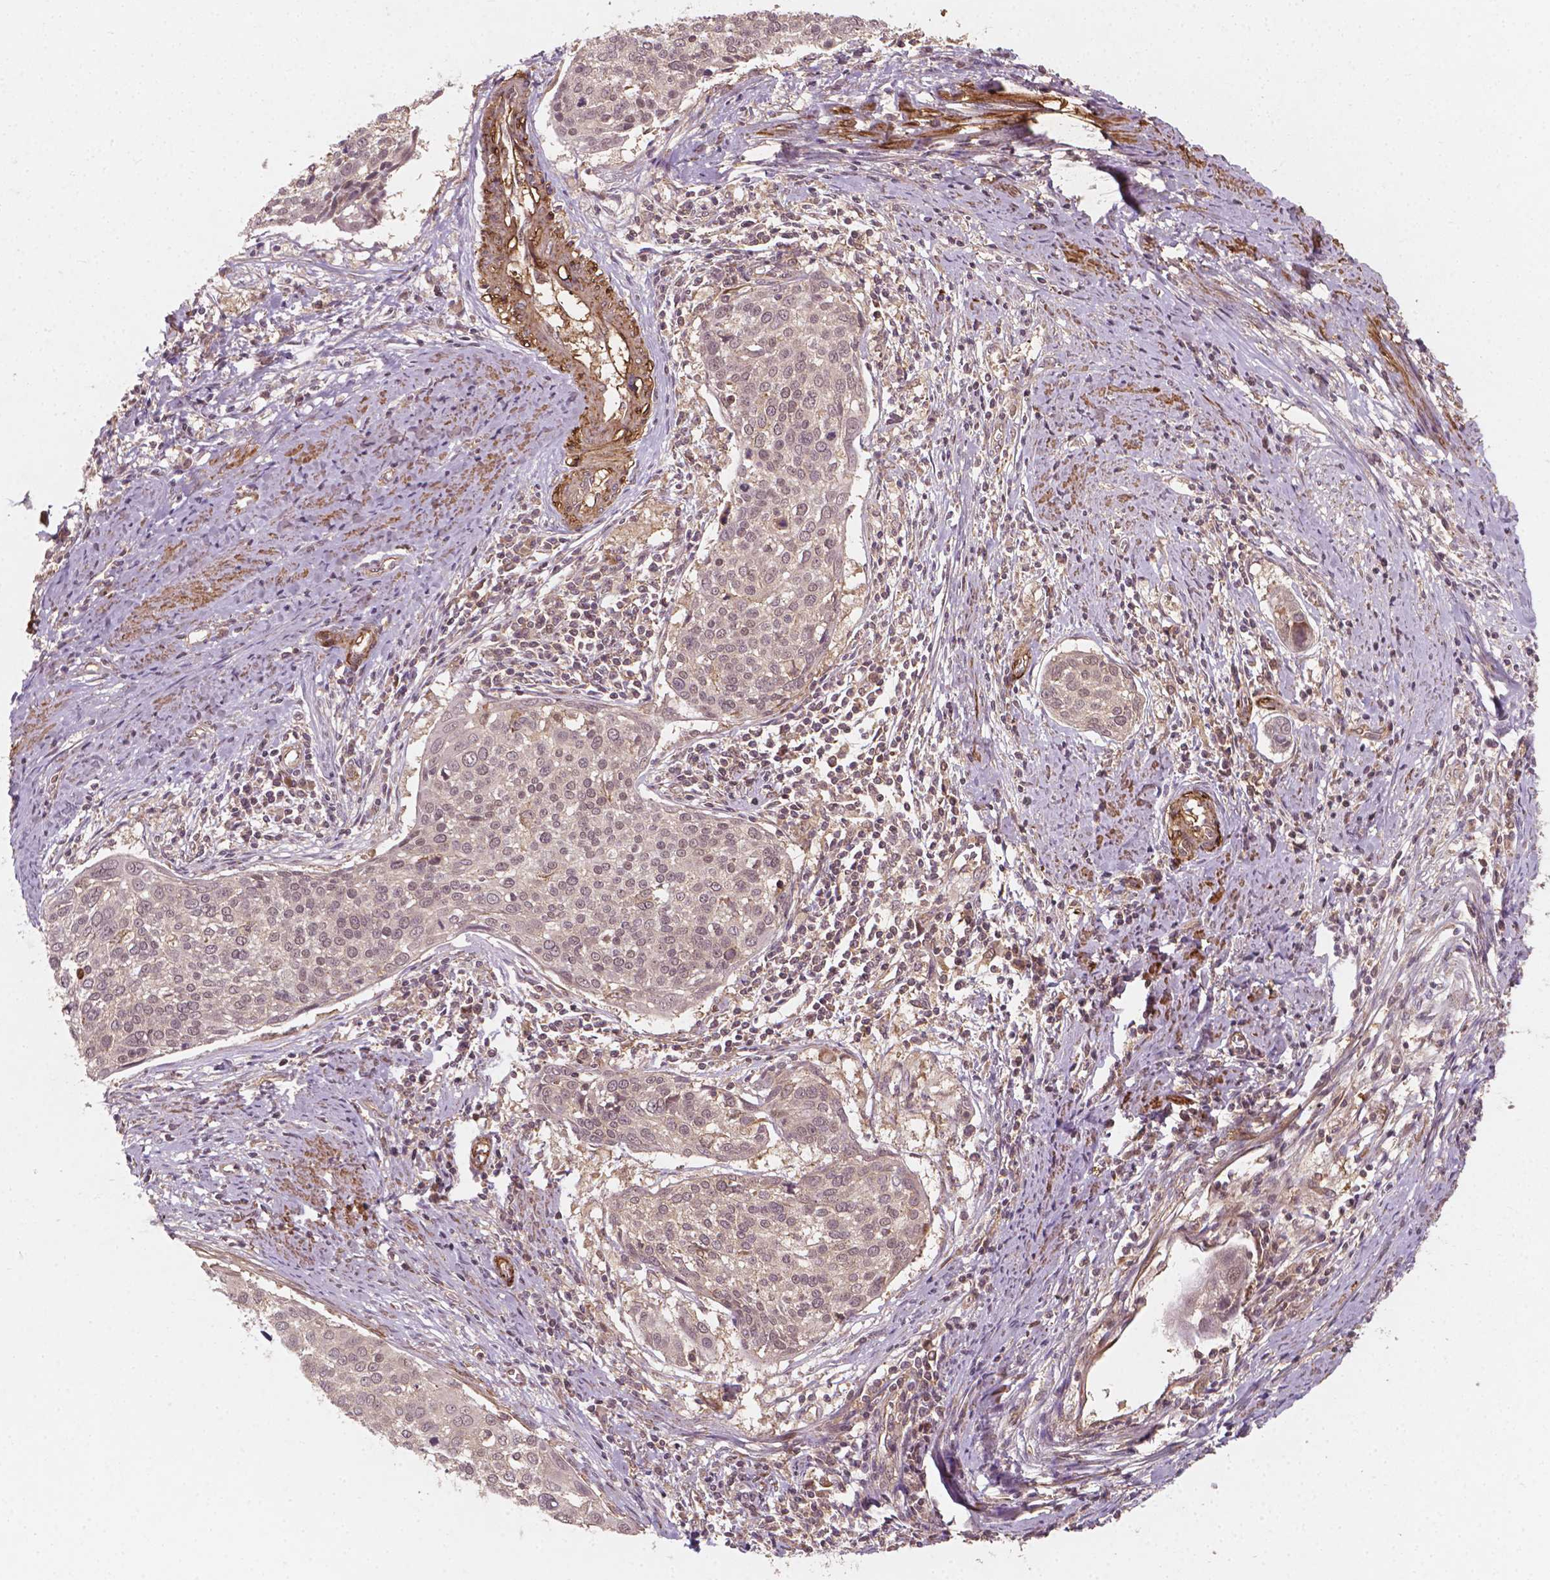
{"staining": {"intensity": "weak", "quantity": "25%-75%", "location": "cytoplasmic/membranous,nuclear"}, "tissue": "cervical cancer", "cell_type": "Tumor cells", "image_type": "cancer", "snomed": [{"axis": "morphology", "description": "Squamous cell carcinoma, NOS"}, {"axis": "topography", "description": "Cervix"}], "caption": "Protein expression by IHC shows weak cytoplasmic/membranous and nuclear expression in approximately 25%-75% of tumor cells in cervical cancer (squamous cell carcinoma).", "gene": "CYFIP2", "patient": {"sex": "female", "age": 39}}